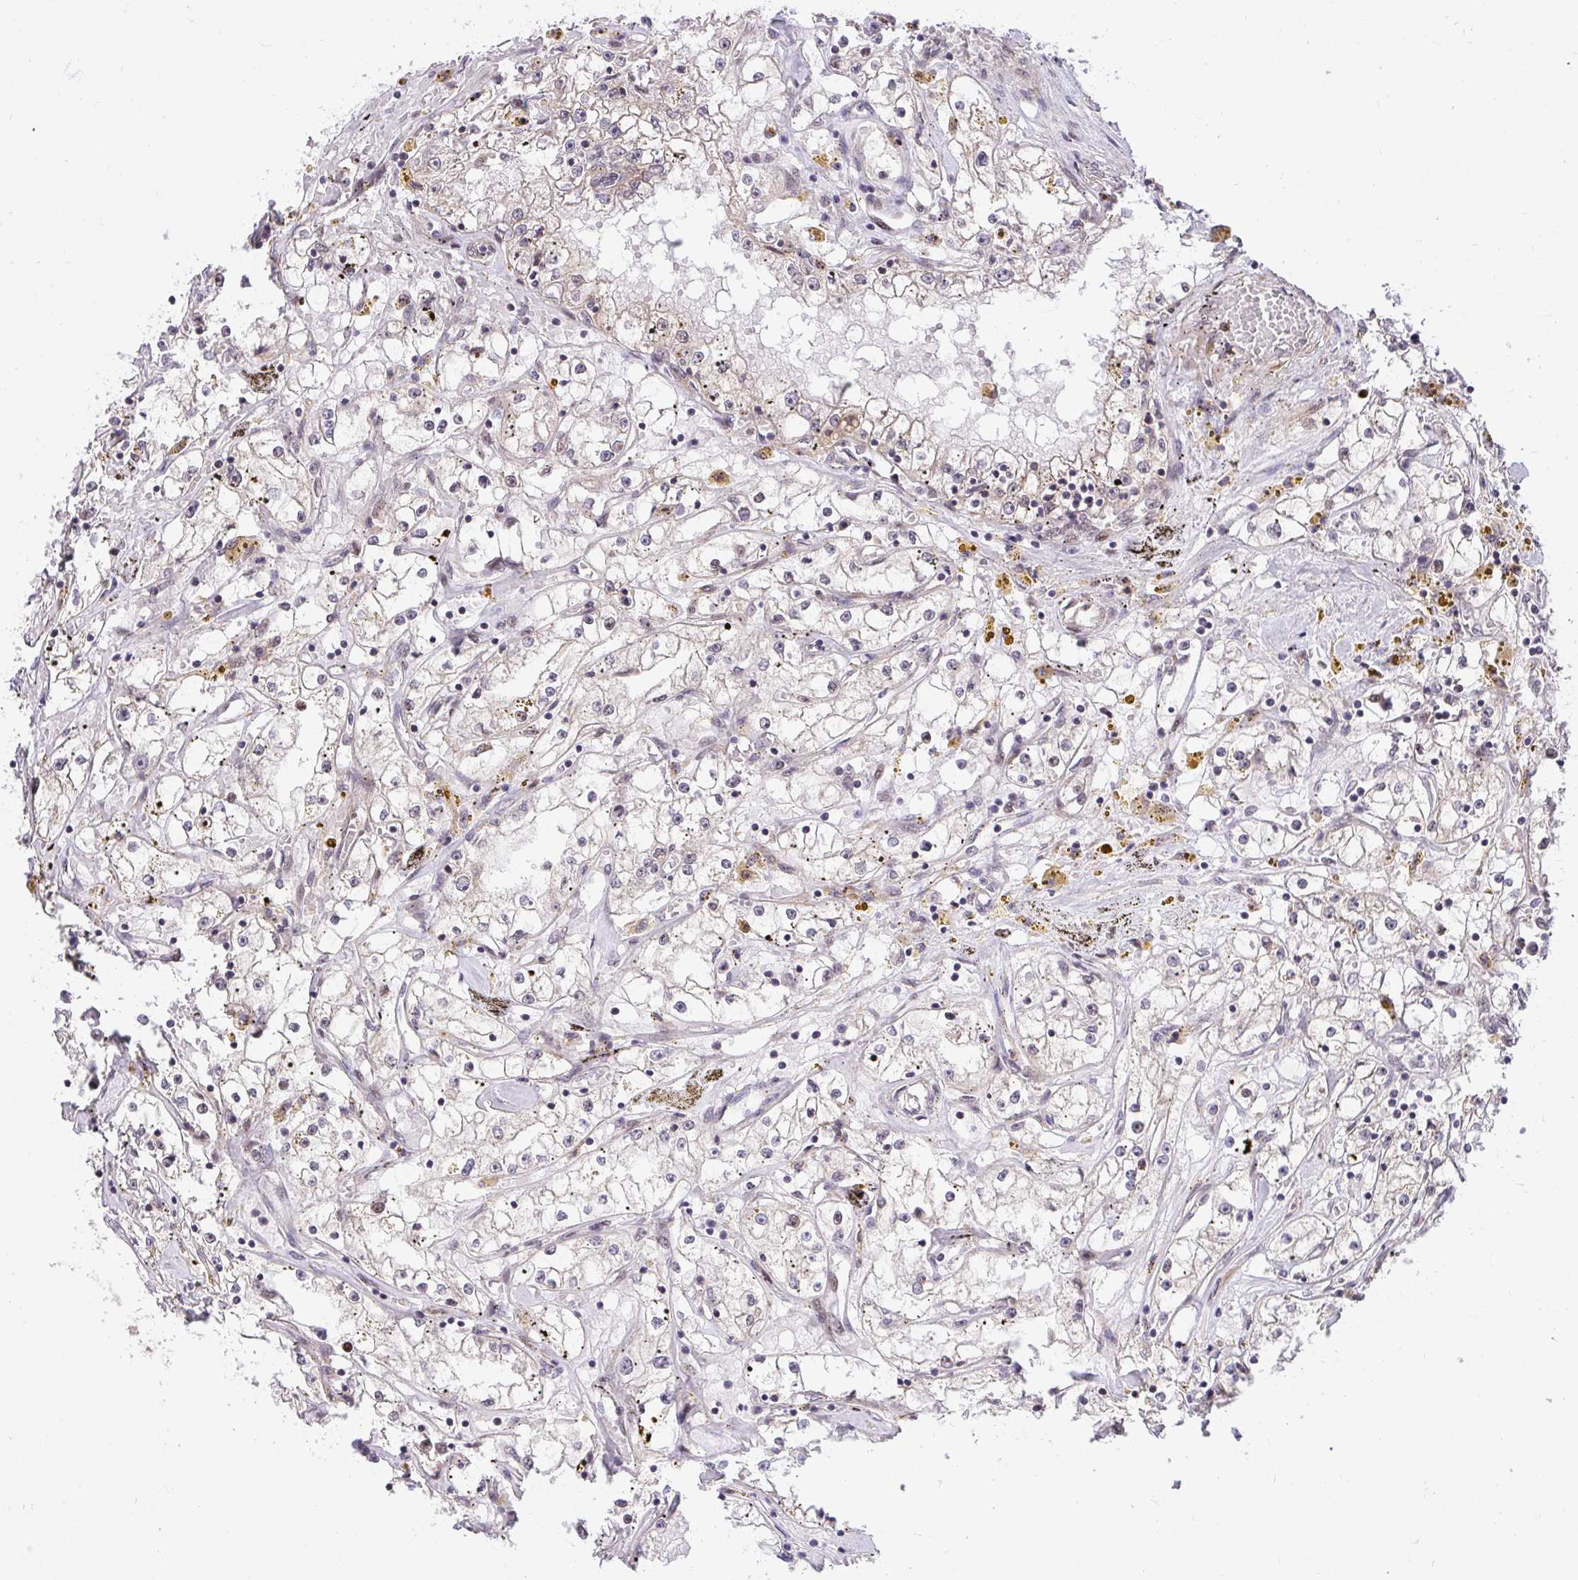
{"staining": {"intensity": "negative", "quantity": "none", "location": "none"}, "tissue": "renal cancer", "cell_type": "Tumor cells", "image_type": "cancer", "snomed": [{"axis": "morphology", "description": "Adenocarcinoma, NOS"}, {"axis": "topography", "description": "Kidney"}], "caption": "Micrograph shows no protein positivity in tumor cells of adenocarcinoma (renal) tissue.", "gene": "ERI1", "patient": {"sex": "male", "age": 56}}